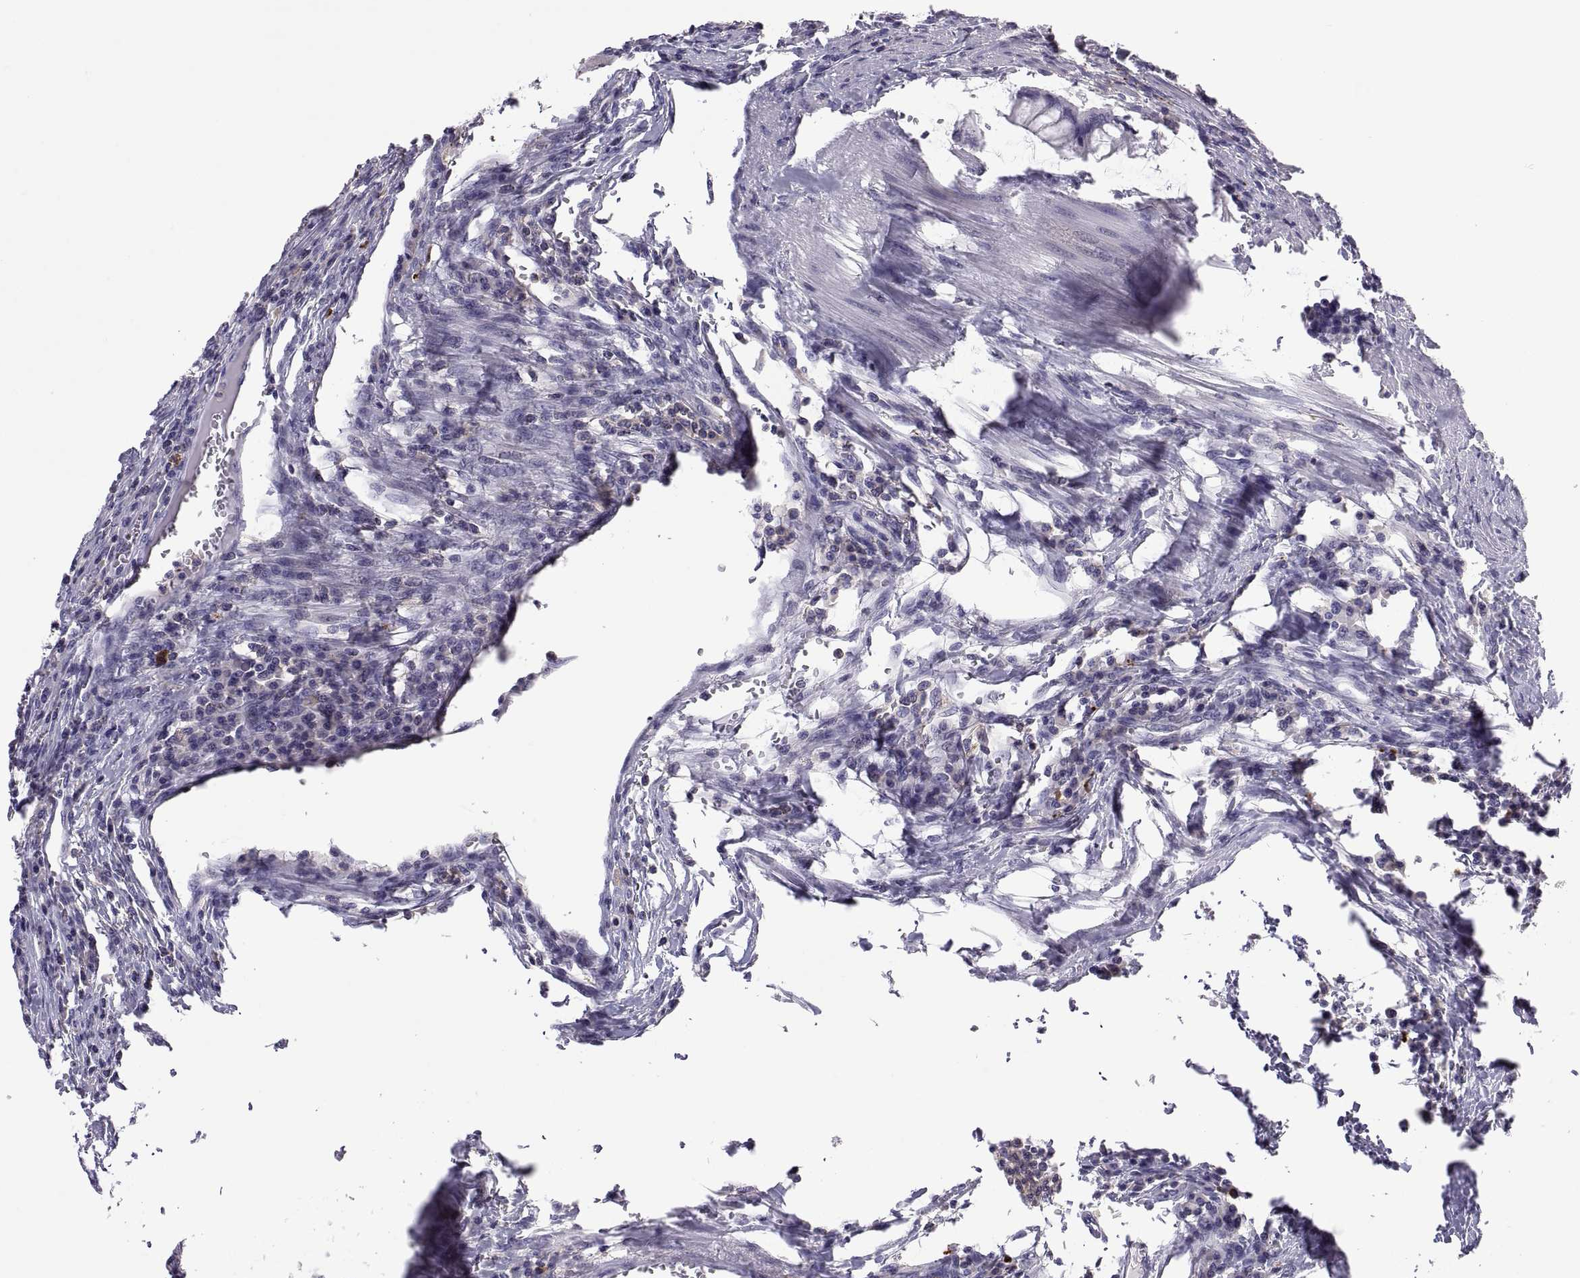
{"staining": {"intensity": "negative", "quantity": "none", "location": "none"}, "tissue": "colorectal cancer", "cell_type": "Tumor cells", "image_type": "cancer", "snomed": [{"axis": "morphology", "description": "Adenocarcinoma, NOS"}, {"axis": "topography", "description": "Colon"}], "caption": "The IHC micrograph has no significant staining in tumor cells of adenocarcinoma (colorectal) tissue.", "gene": "RGS19", "patient": {"sex": "female", "age": 70}}